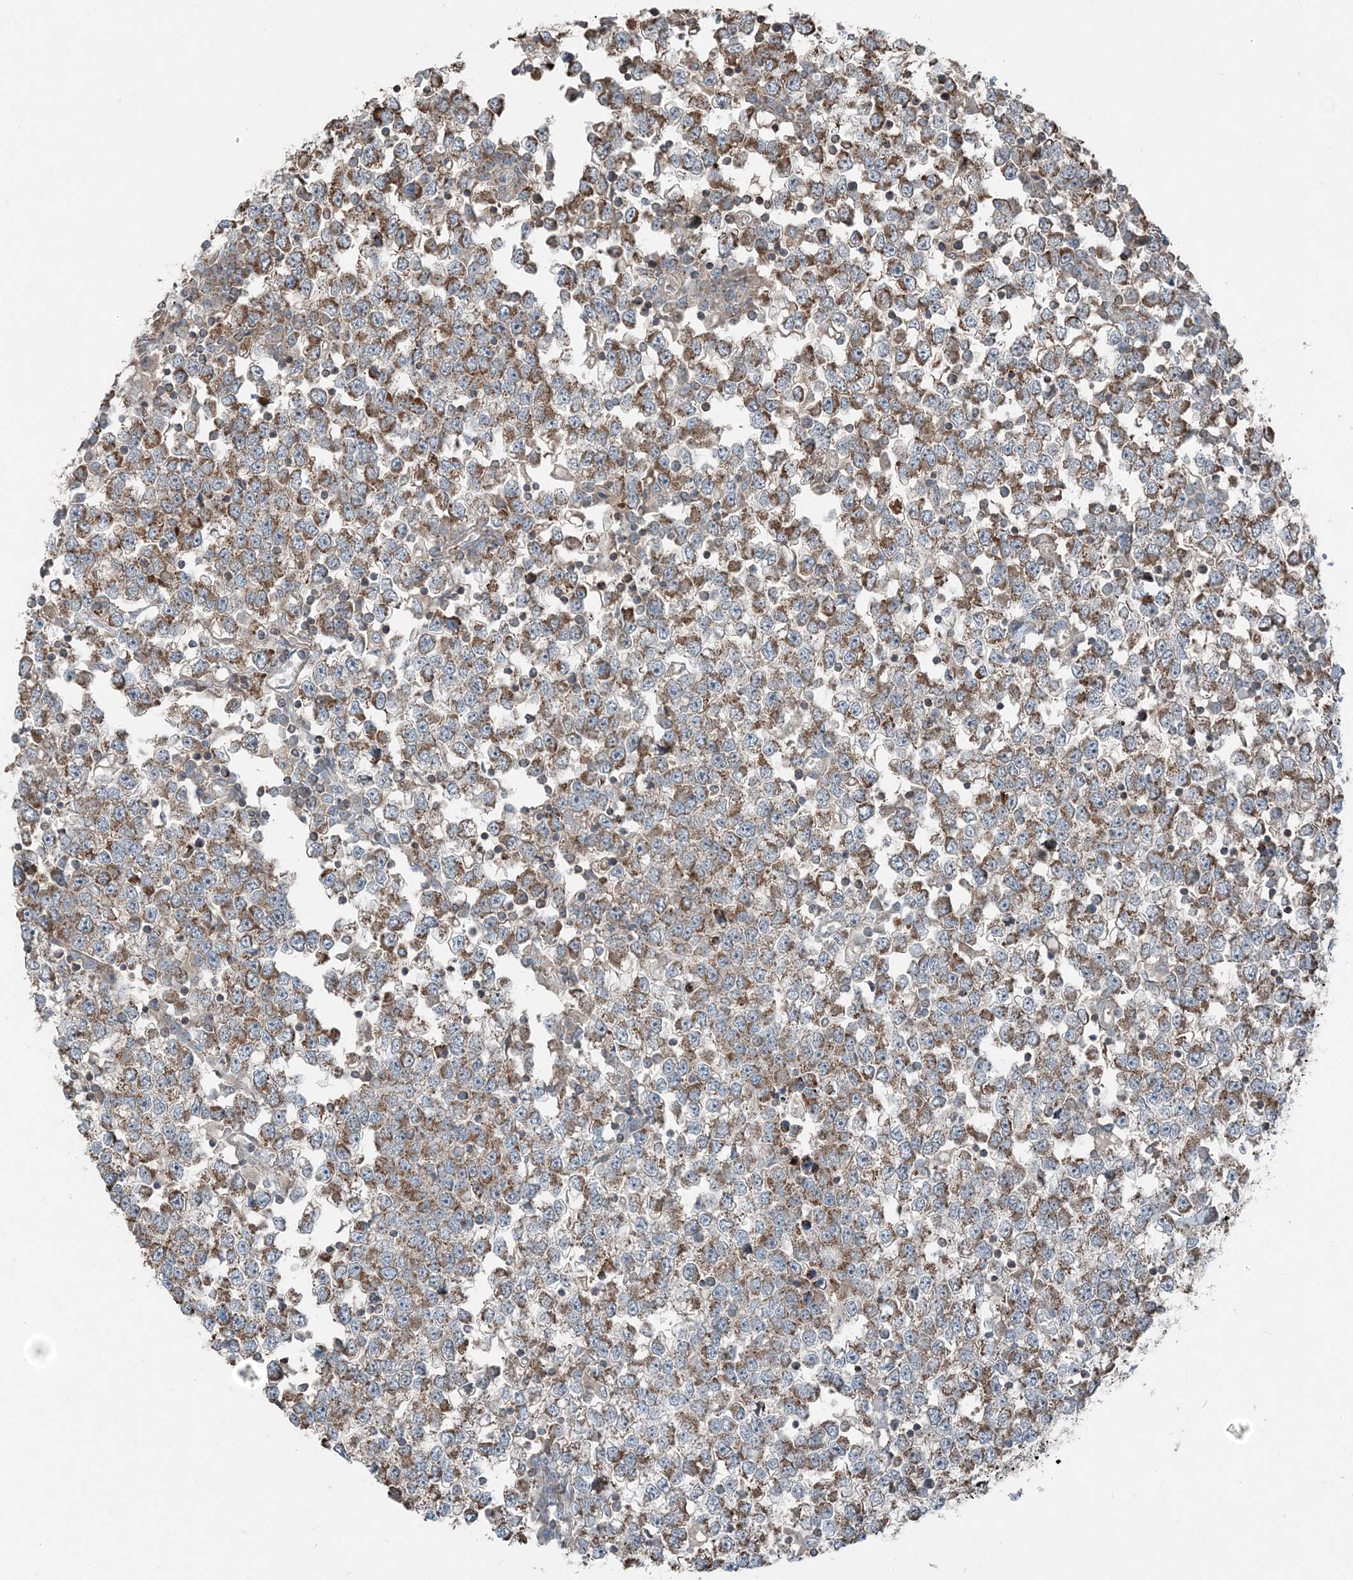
{"staining": {"intensity": "moderate", "quantity": ">75%", "location": "cytoplasmic/membranous"}, "tissue": "testis cancer", "cell_type": "Tumor cells", "image_type": "cancer", "snomed": [{"axis": "morphology", "description": "Seminoma, NOS"}, {"axis": "topography", "description": "Testis"}], "caption": "This micrograph demonstrates testis cancer (seminoma) stained with immunohistochemistry to label a protein in brown. The cytoplasmic/membranous of tumor cells show moderate positivity for the protein. Nuclei are counter-stained blue.", "gene": "KY", "patient": {"sex": "male", "age": 65}}